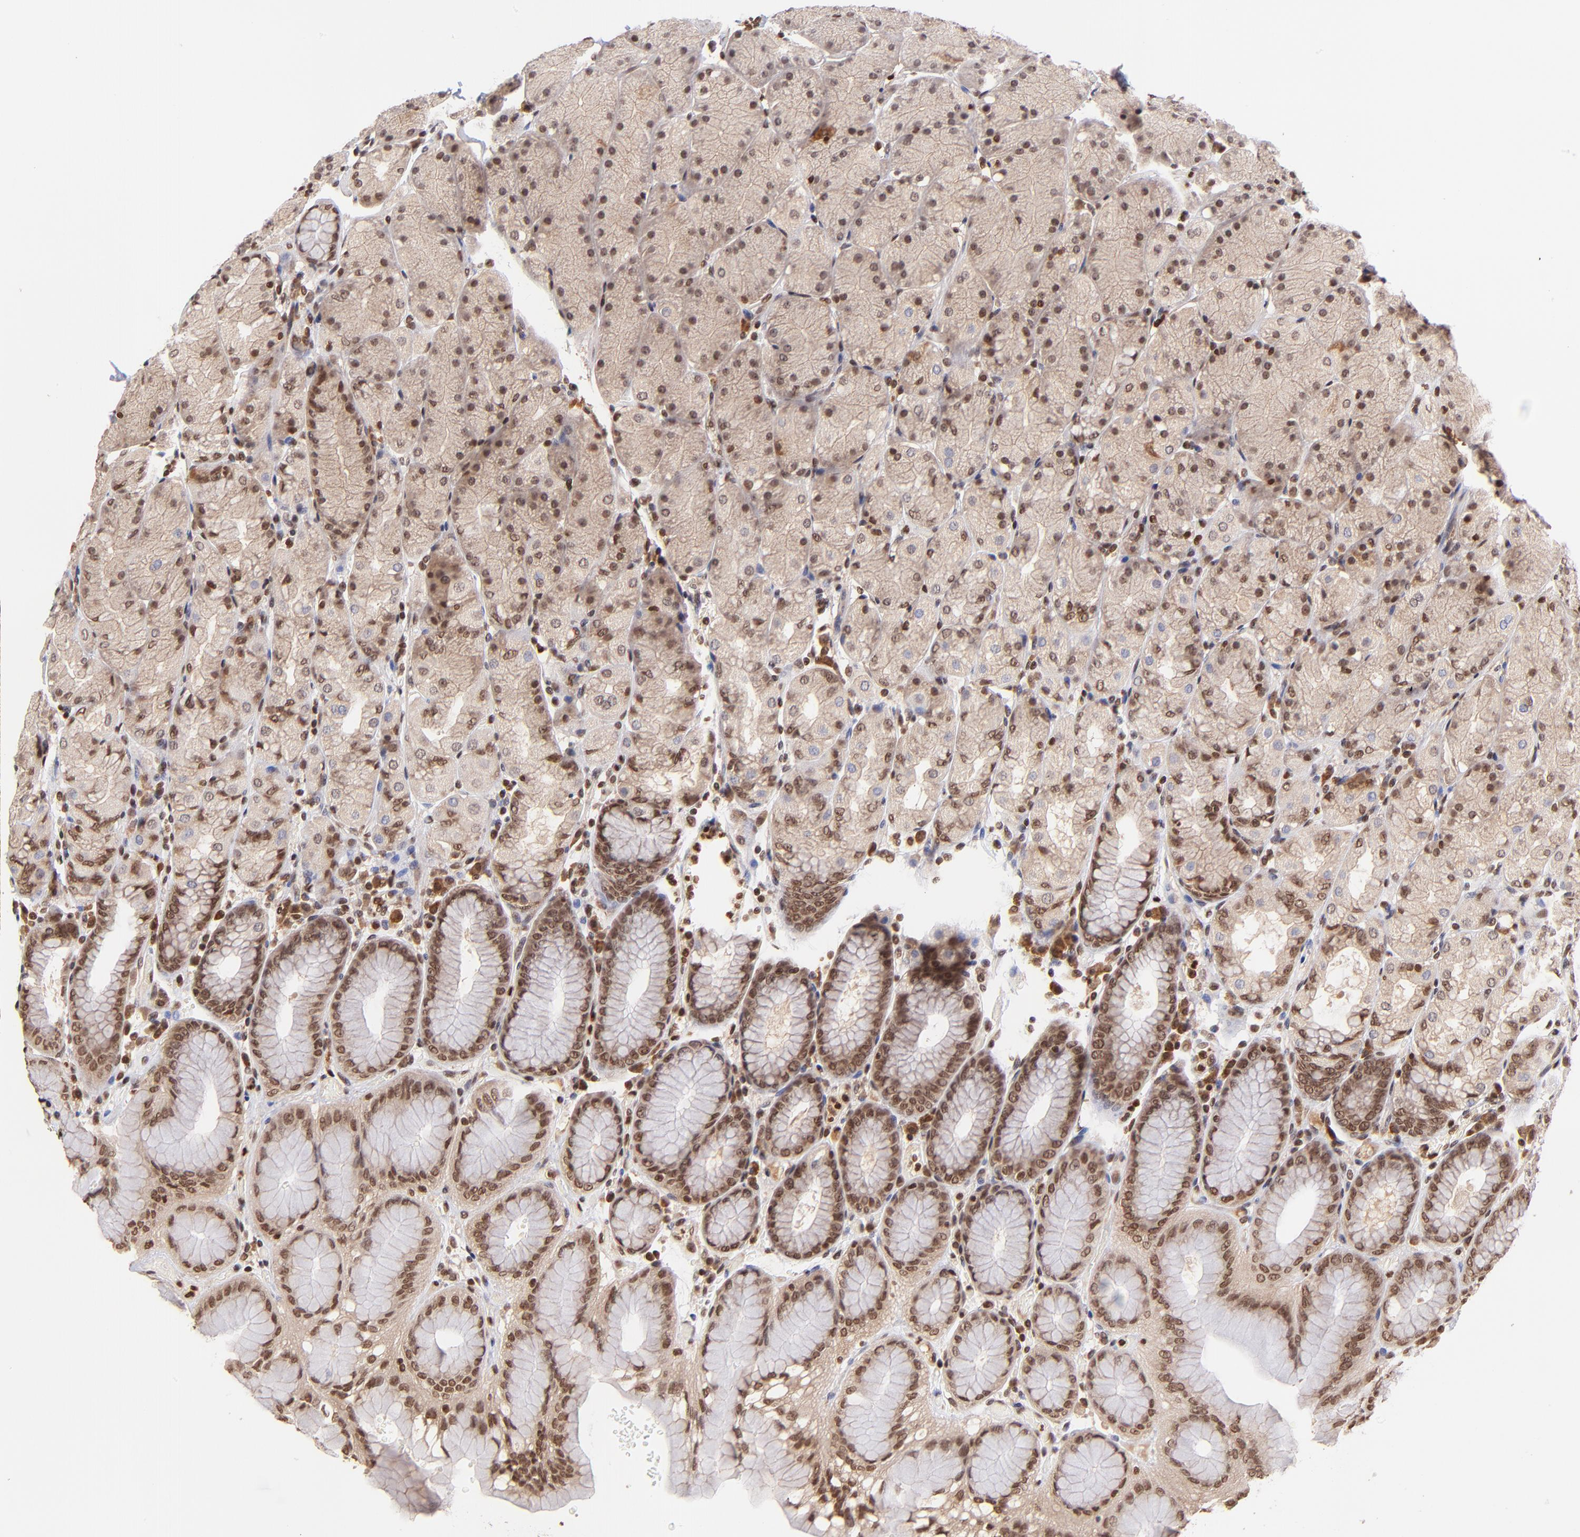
{"staining": {"intensity": "moderate", "quantity": ">75%", "location": "cytoplasmic/membranous,nuclear"}, "tissue": "stomach", "cell_type": "Glandular cells", "image_type": "normal", "snomed": [{"axis": "morphology", "description": "Normal tissue, NOS"}, {"axis": "topography", "description": "Stomach, upper"}, {"axis": "topography", "description": "Stomach"}], "caption": "Immunohistochemistry (DAB (3,3'-diaminobenzidine)) staining of unremarkable stomach displays moderate cytoplasmic/membranous,nuclear protein positivity in about >75% of glandular cells.", "gene": "WDR25", "patient": {"sex": "male", "age": 76}}